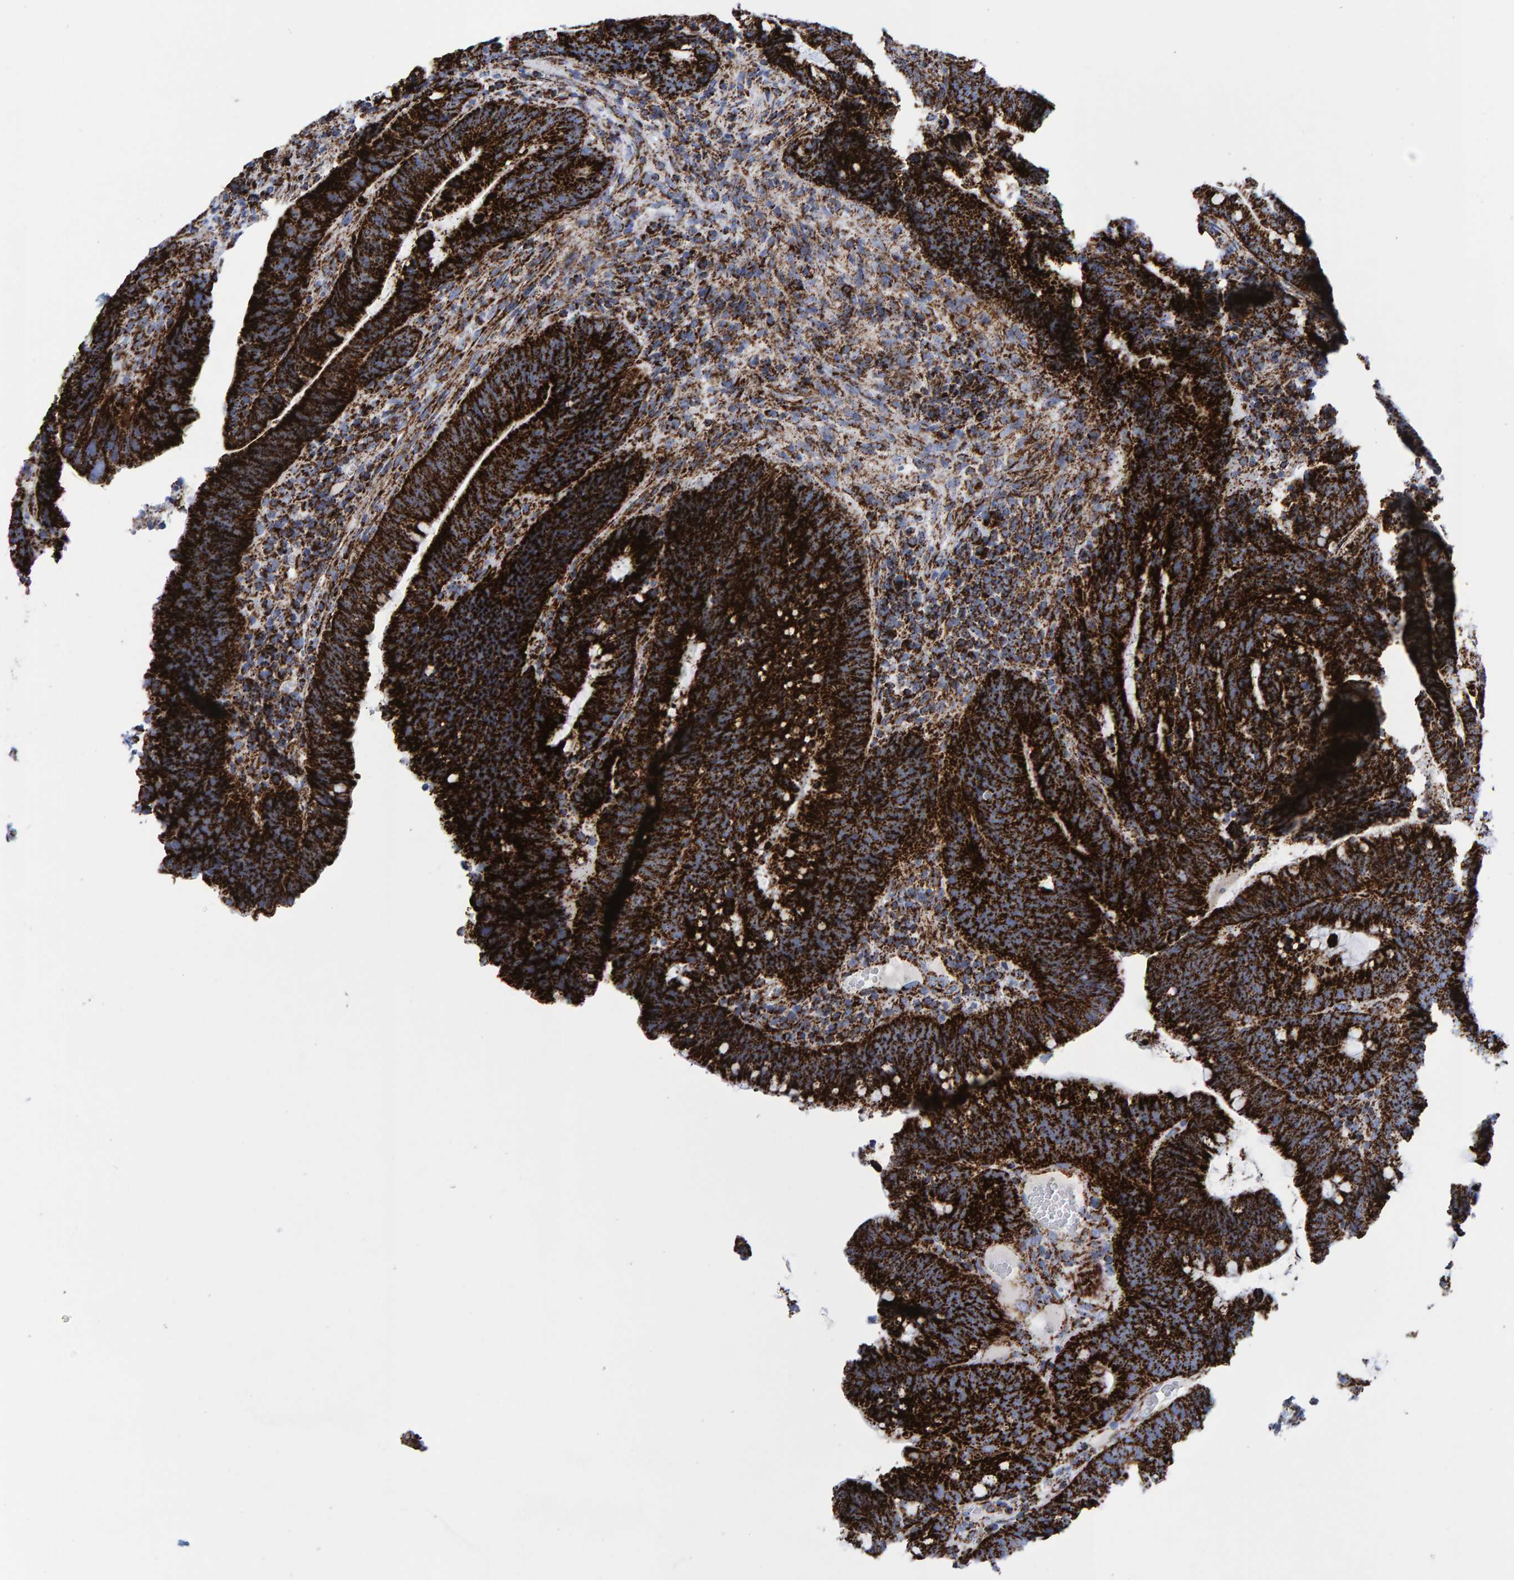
{"staining": {"intensity": "strong", "quantity": ">75%", "location": "cytoplasmic/membranous"}, "tissue": "colorectal cancer", "cell_type": "Tumor cells", "image_type": "cancer", "snomed": [{"axis": "morphology", "description": "Adenocarcinoma, NOS"}, {"axis": "topography", "description": "Colon"}], "caption": "Strong cytoplasmic/membranous protein expression is appreciated in approximately >75% of tumor cells in colorectal adenocarcinoma. The staining was performed using DAB (3,3'-diaminobenzidine), with brown indicating positive protein expression. Nuclei are stained blue with hematoxylin.", "gene": "ENSG00000262660", "patient": {"sex": "female", "age": 66}}